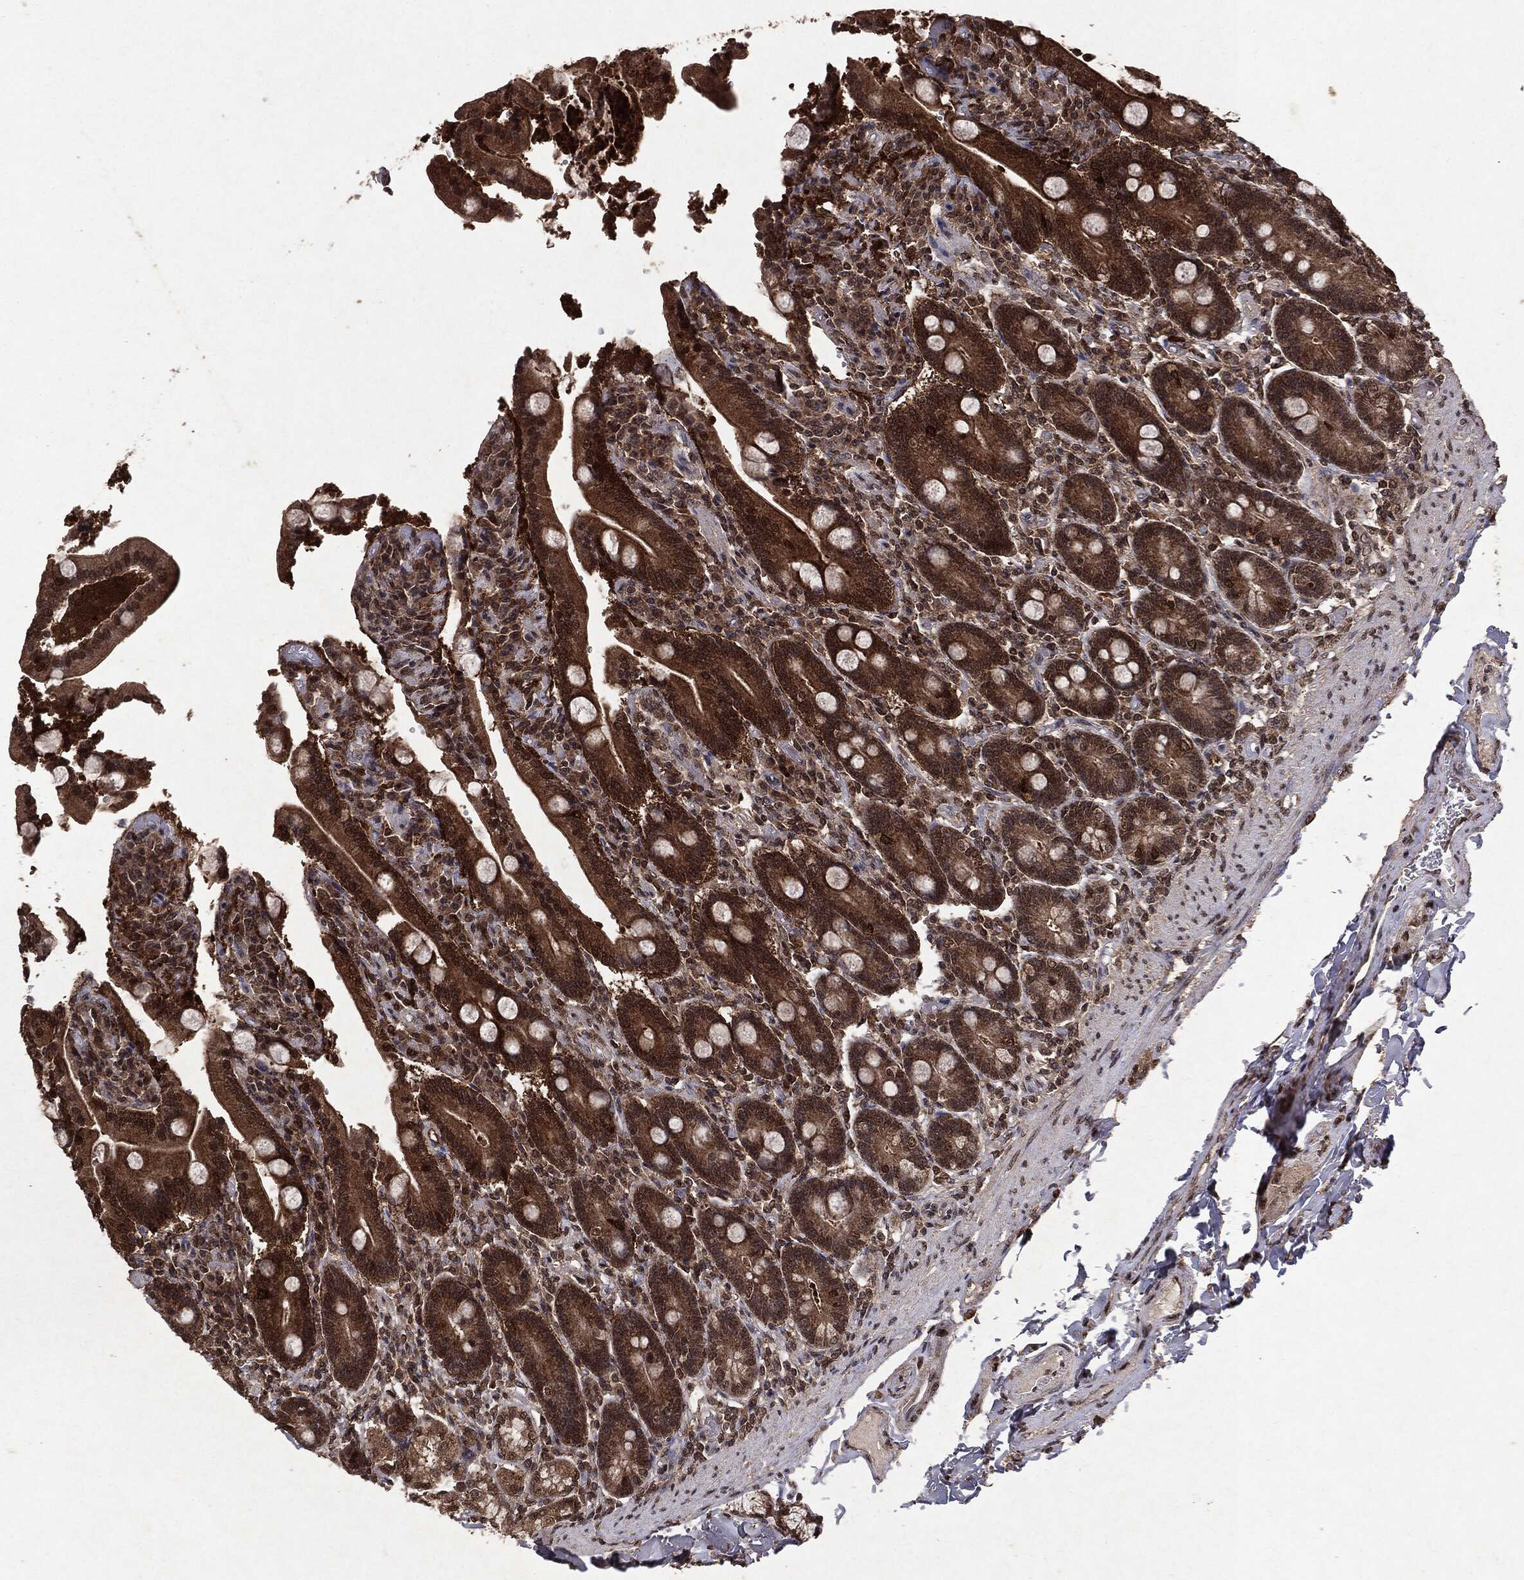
{"staining": {"intensity": "strong", "quantity": ">75%", "location": "cytoplasmic/membranous"}, "tissue": "duodenum", "cell_type": "Glandular cells", "image_type": "normal", "snomed": [{"axis": "morphology", "description": "Normal tissue, NOS"}, {"axis": "topography", "description": "Duodenum"}], "caption": "IHC (DAB) staining of normal human duodenum demonstrates strong cytoplasmic/membranous protein positivity in approximately >75% of glandular cells.", "gene": "PEBP1", "patient": {"sex": "female", "age": 62}}